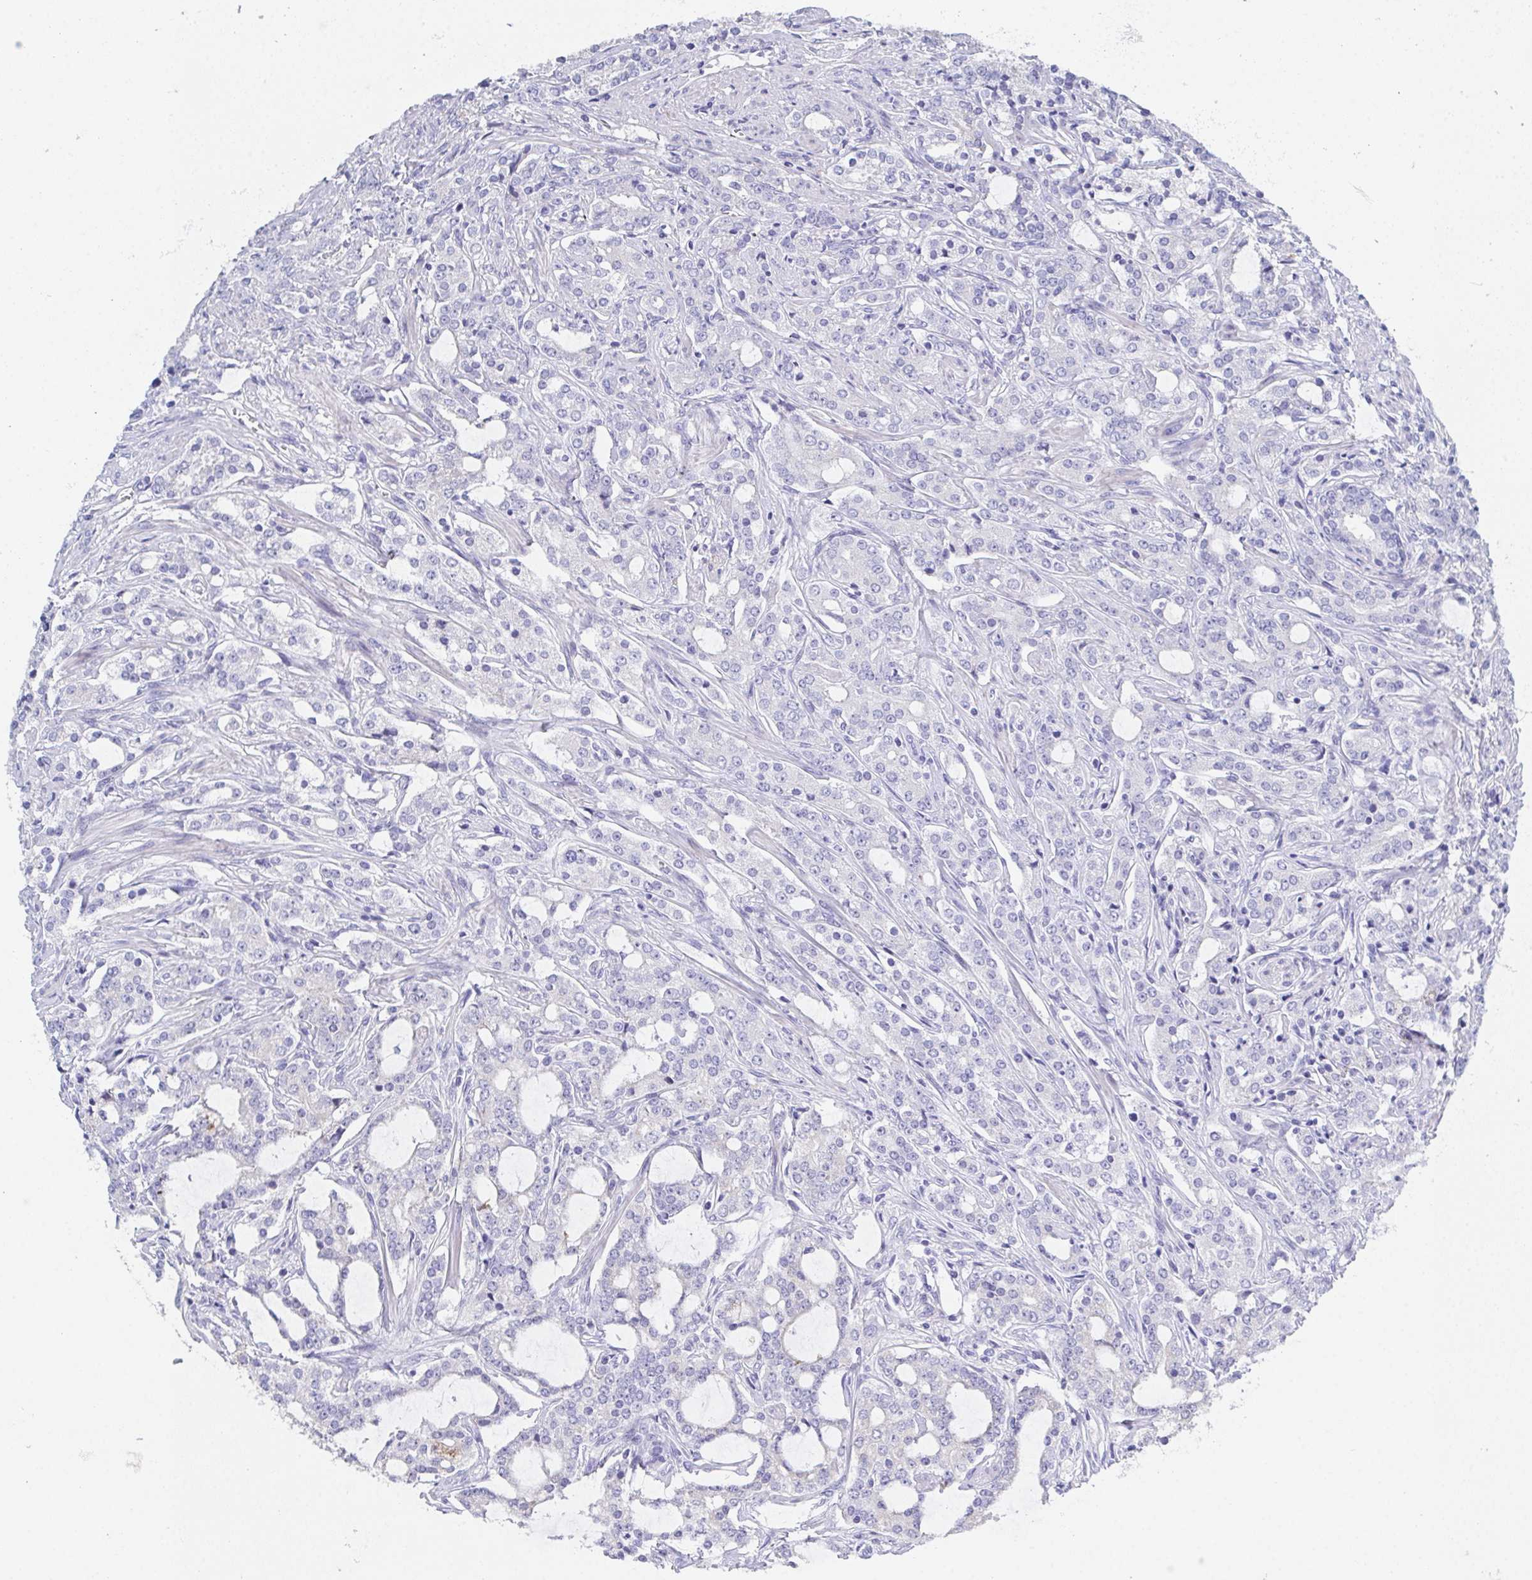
{"staining": {"intensity": "negative", "quantity": "none", "location": "none"}, "tissue": "prostate cancer", "cell_type": "Tumor cells", "image_type": "cancer", "snomed": [{"axis": "morphology", "description": "Adenocarcinoma, Medium grade"}, {"axis": "topography", "description": "Prostate"}], "caption": "Prostate cancer (adenocarcinoma (medium-grade)) was stained to show a protein in brown. There is no significant positivity in tumor cells.", "gene": "SSC4D", "patient": {"sex": "male", "age": 57}}